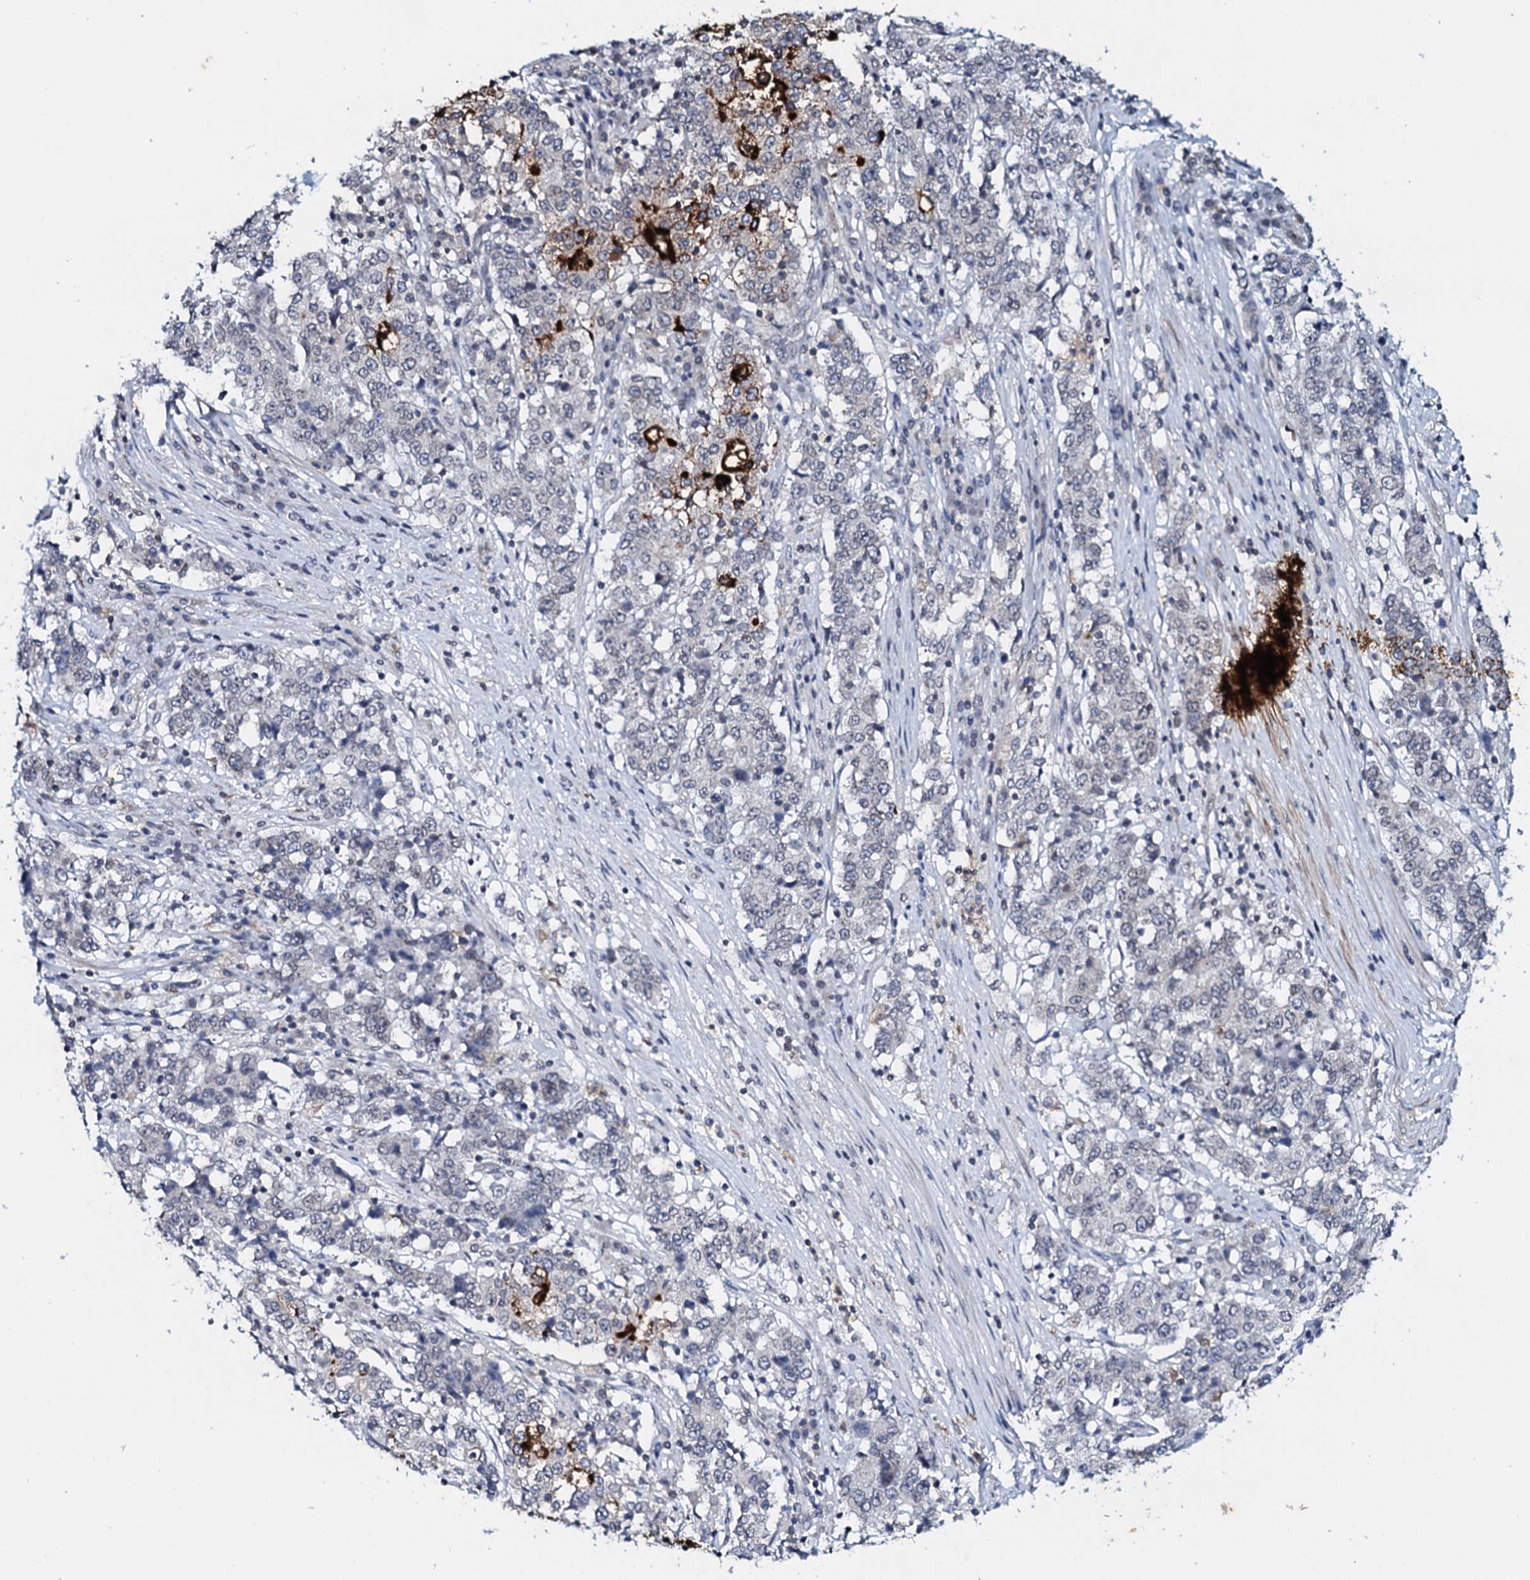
{"staining": {"intensity": "negative", "quantity": "none", "location": "none"}, "tissue": "stomach cancer", "cell_type": "Tumor cells", "image_type": "cancer", "snomed": [{"axis": "morphology", "description": "Adenocarcinoma, NOS"}, {"axis": "topography", "description": "Stomach"}], "caption": "Immunohistochemistry of human stomach cancer (adenocarcinoma) shows no staining in tumor cells. (Brightfield microscopy of DAB IHC at high magnification).", "gene": "SNTA1", "patient": {"sex": "male", "age": 59}}